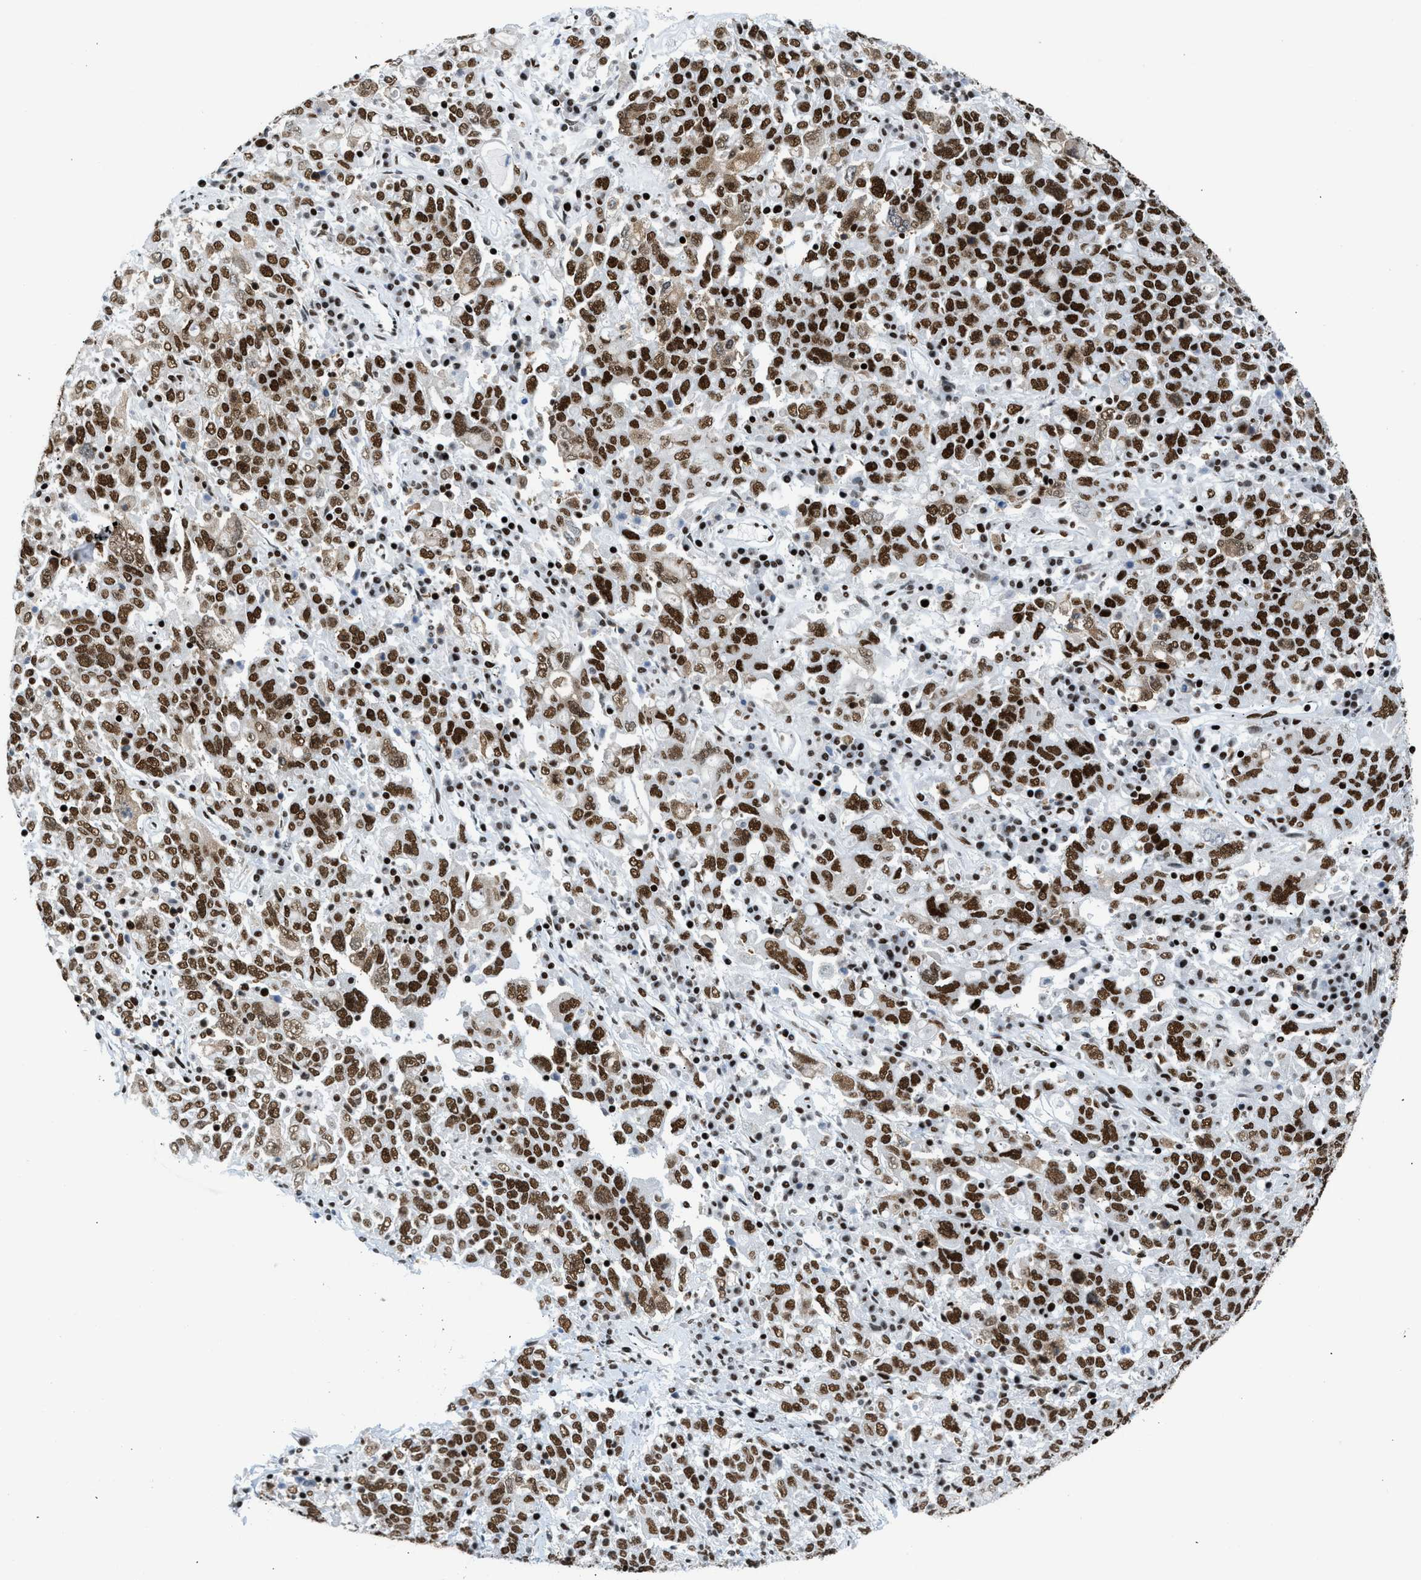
{"staining": {"intensity": "strong", "quantity": ">75%", "location": "cytoplasmic/membranous,nuclear"}, "tissue": "ovarian cancer", "cell_type": "Tumor cells", "image_type": "cancer", "snomed": [{"axis": "morphology", "description": "Carcinoma, endometroid"}, {"axis": "topography", "description": "Ovary"}], "caption": "This is an image of immunohistochemistry staining of ovarian cancer, which shows strong expression in the cytoplasmic/membranous and nuclear of tumor cells.", "gene": "PIF1", "patient": {"sex": "female", "age": 62}}